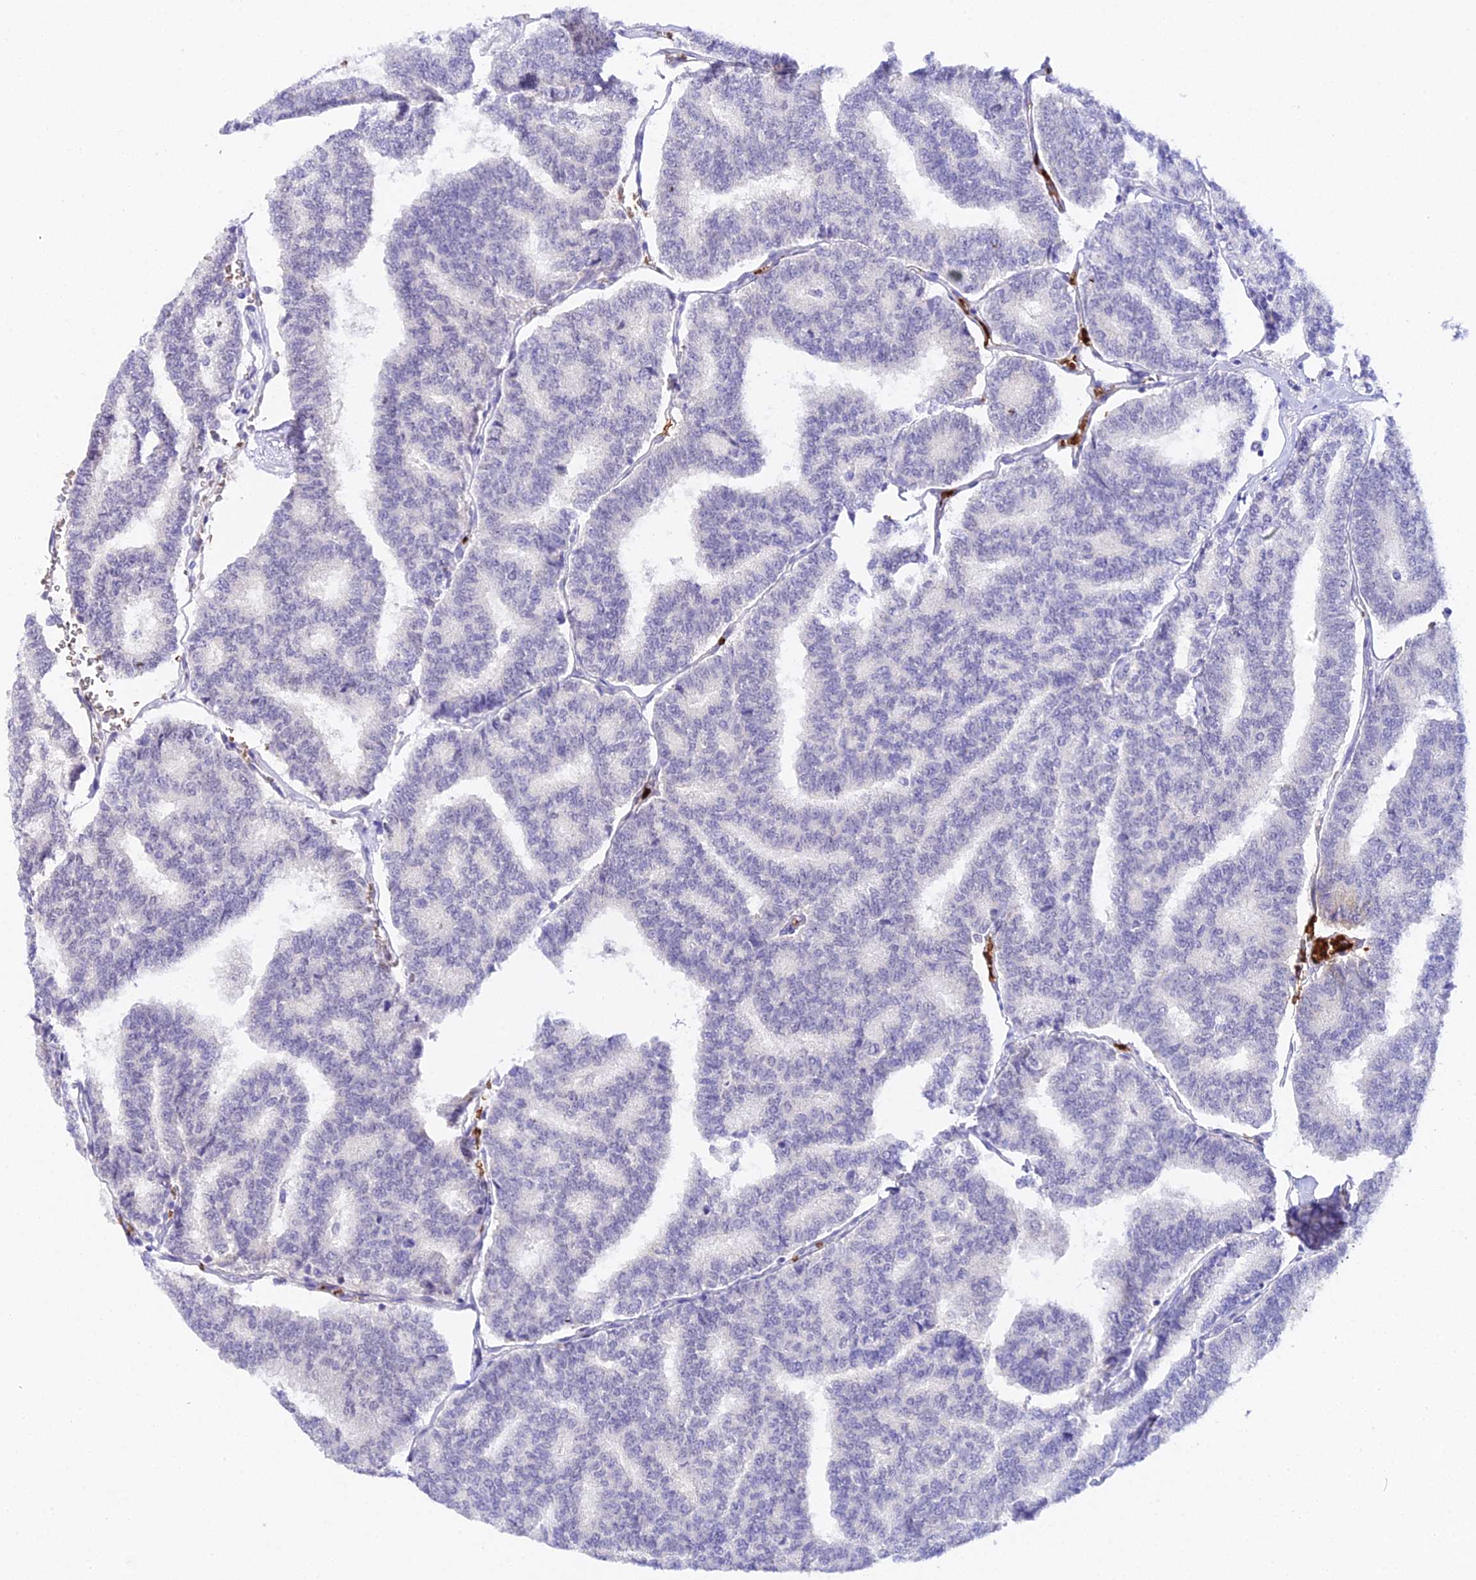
{"staining": {"intensity": "negative", "quantity": "none", "location": "none"}, "tissue": "thyroid cancer", "cell_type": "Tumor cells", "image_type": "cancer", "snomed": [{"axis": "morphology", "description": "Papillary adenocarcinoma, NOS"}, {"axis": "topography", "description": "Thyroid gland"}], "caption": "Thyroid papillary adenocarcinoma stained for a protein using immunohistochemistry (IHC) displays no expression tumor cells.", "gene": "CFAP45", "patient": {"sex": "female", "age": 35}}